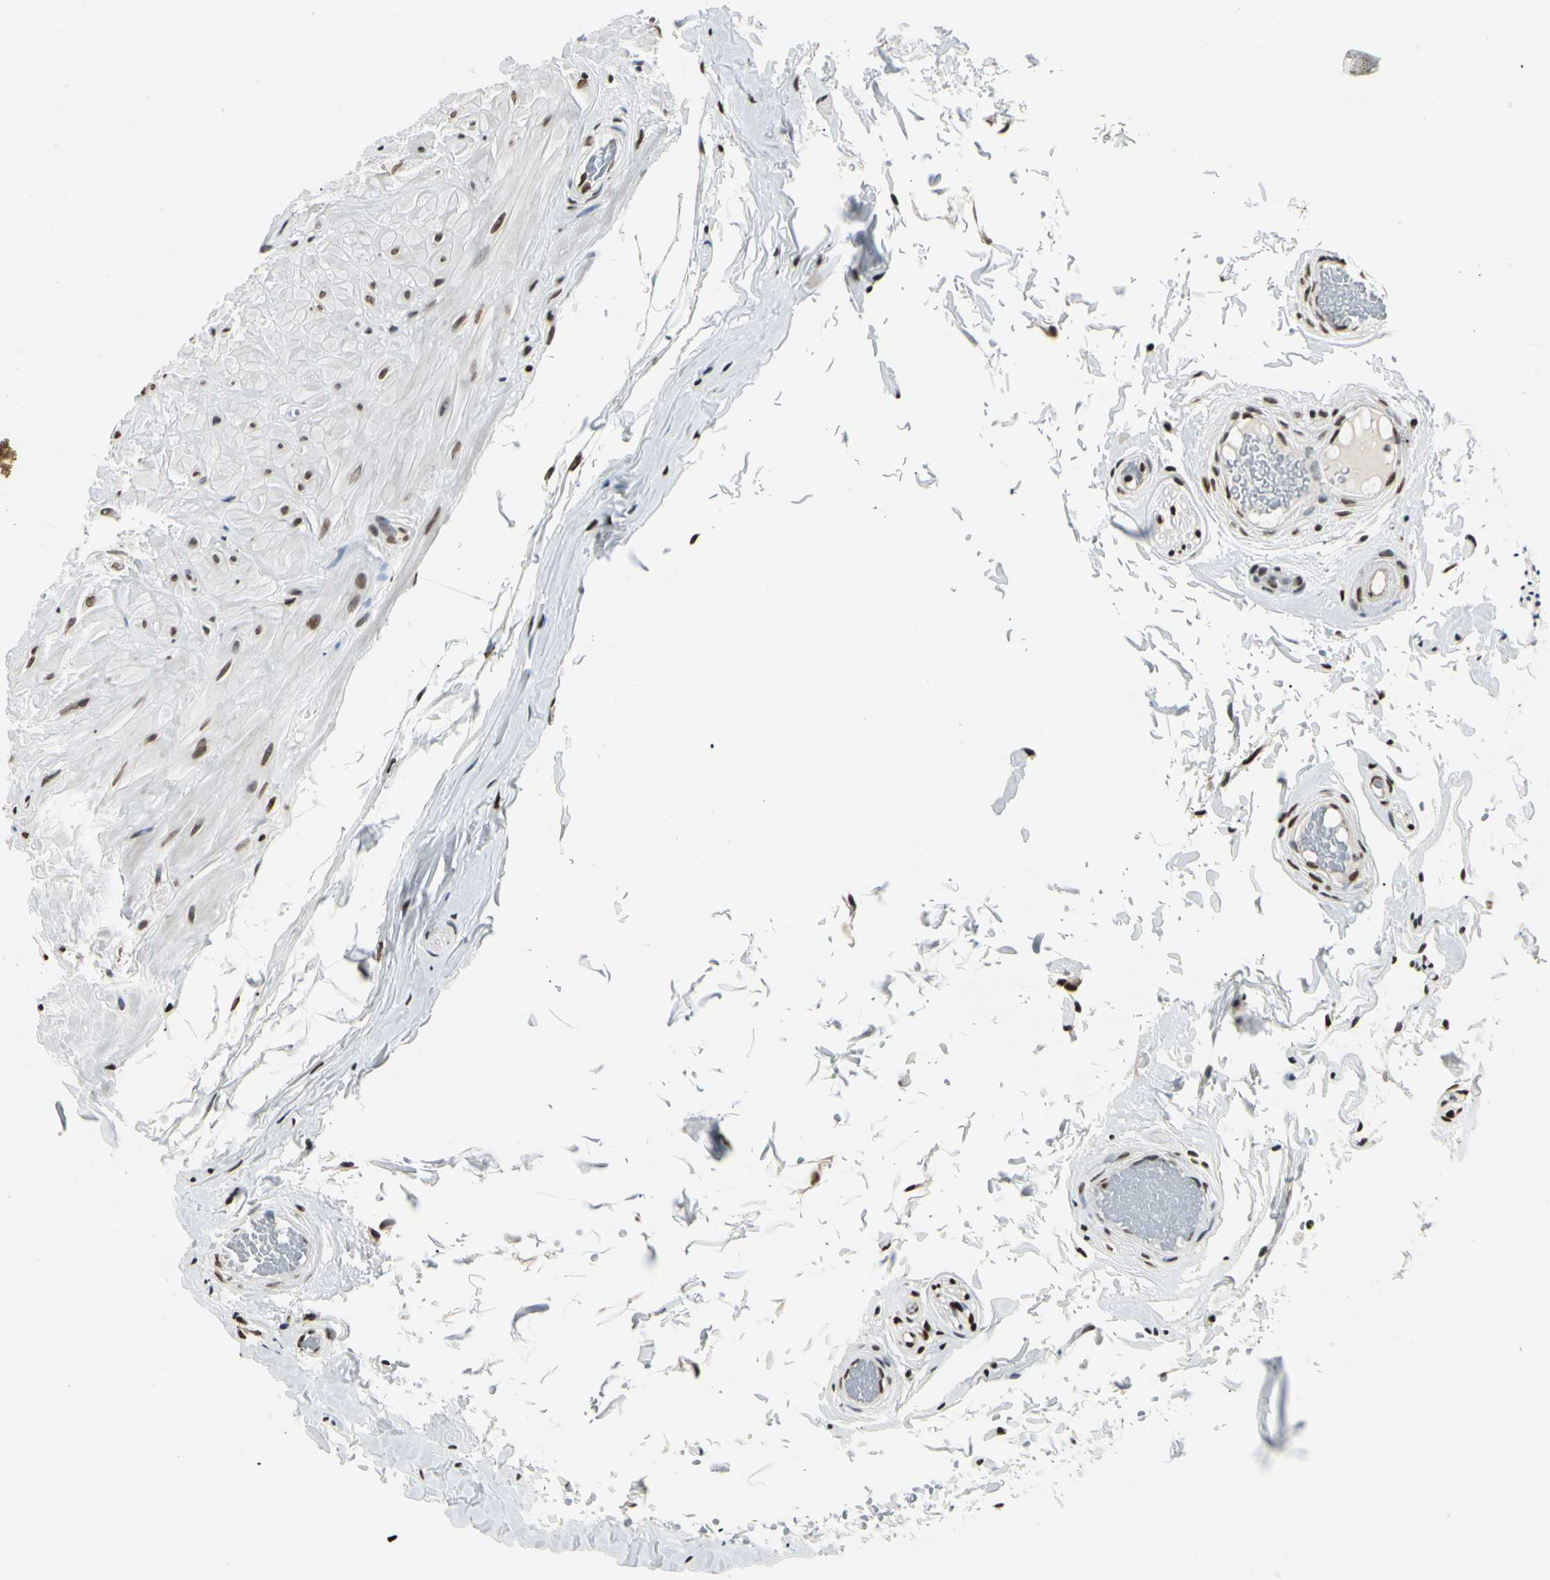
{"staining": {"intensity": "moderate", "quantity": "25%-75%", "location": "nuclear"}, "tissue": "epididymis", "cell_type": "Glandular cells", "image_type": "normal", "snomed": [{"axis": "morphology", "description": "Normal tissue, NOS"}, {"axis": "topography", "description": "Epididymis"}], "caption": "This photomicrograph exhibits immunohistochemistry staining of normal epididymis, with medium moderate nuclear expression in about 25%-75% of glandular cells.", "gene": "FANCG", "patient": {"sex": "male", "age": 52}}